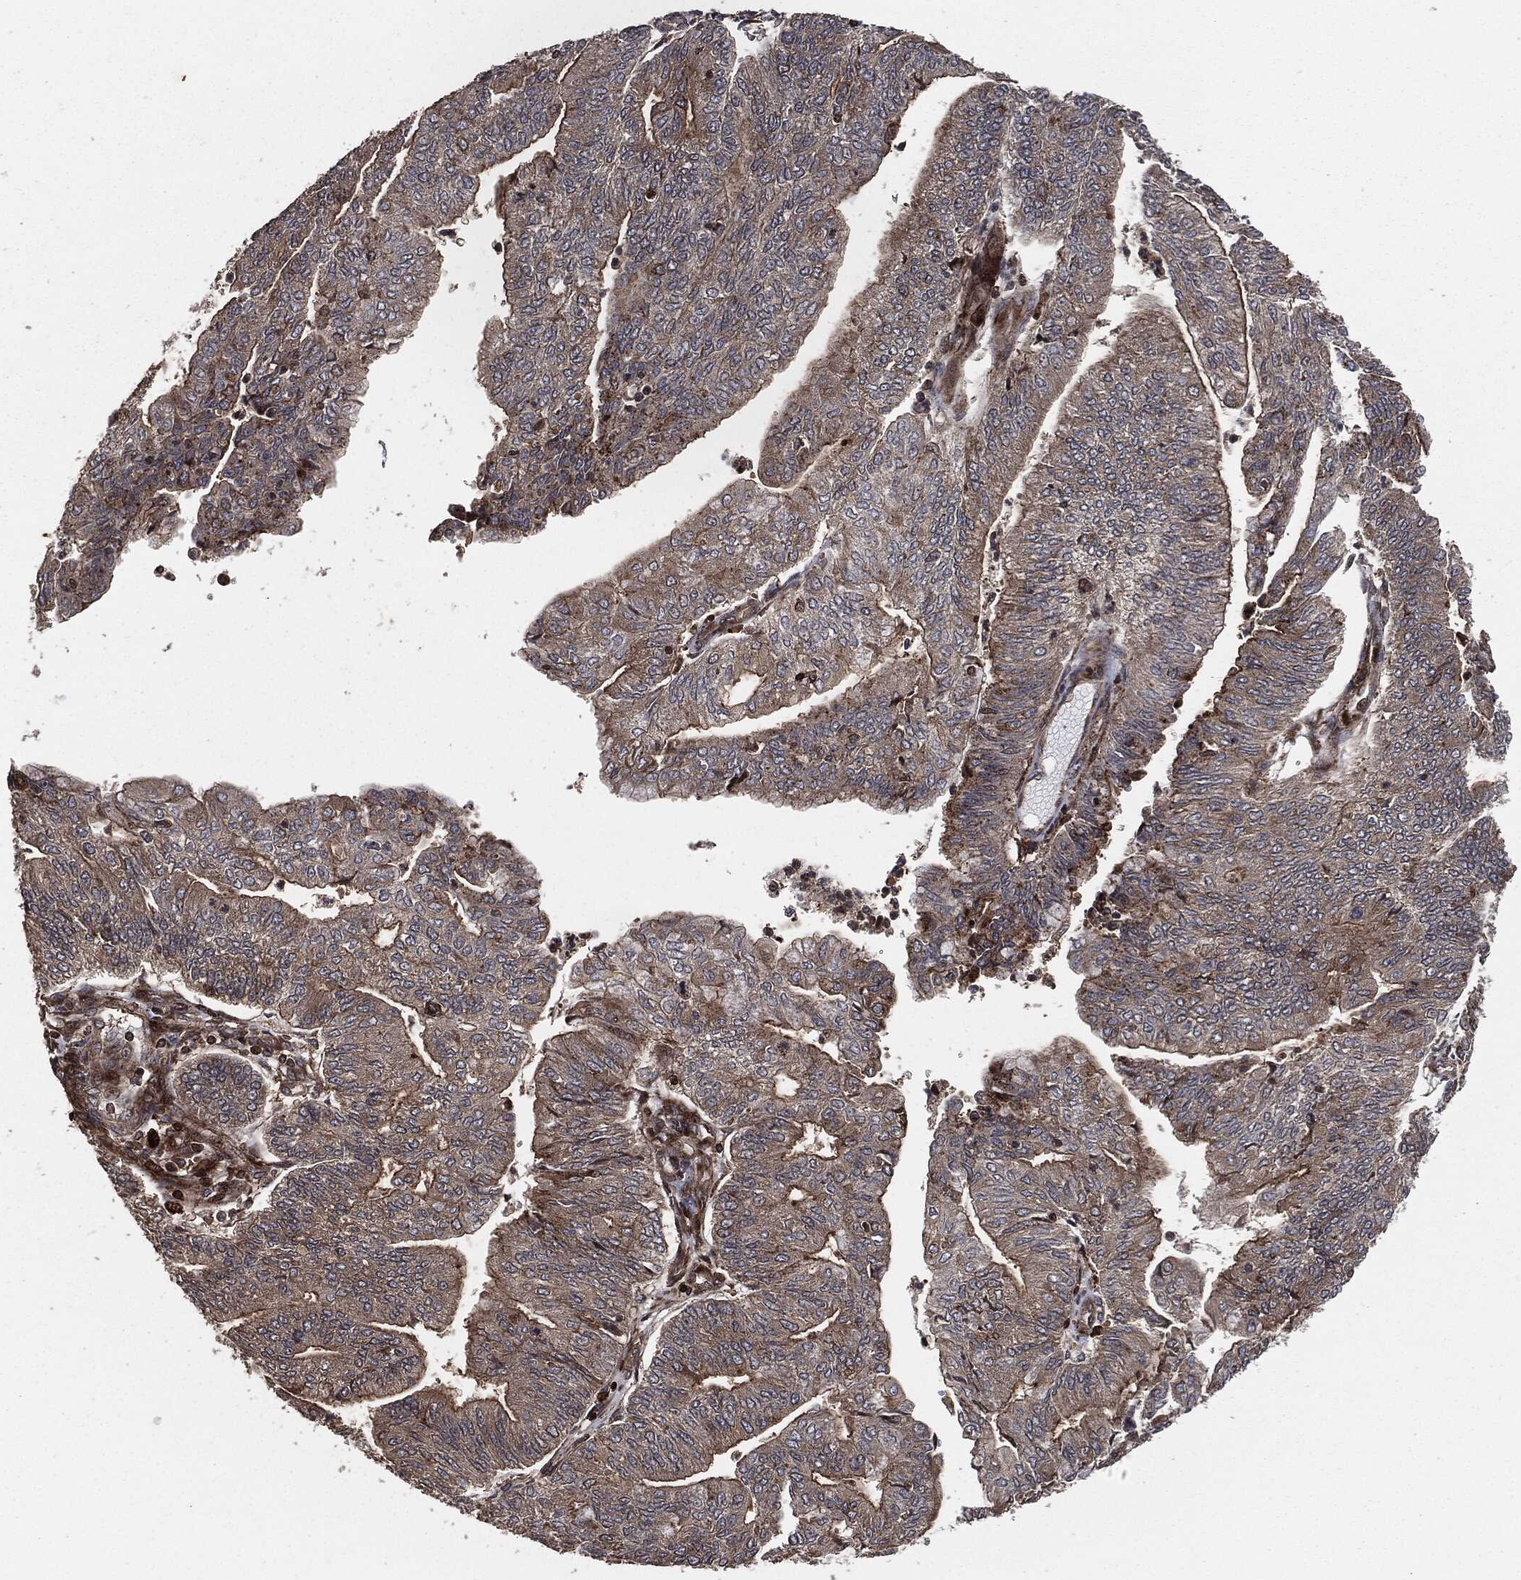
{"staining": {"intensity": "weak", "quantity": "25%-75%", "location": "cytoplasmic/membranous"}, "tissue": "endometrial cancer", "cell_type": "Tumor cells", "image_type": "cancer", "snomed": [{"axis": "morphology", "description": "Adenocarcinoma, NOS"}, {"axis": "topography", "description": "Endometrium"}], "caption": "Human endometrial cancer stained for a protein (brown) shows weak cytoplasmic/membranous positive staining in about 25%-75% of tumor cells.", "gene": "IFIT1", "patient": {"sex": "female", "age": 59}}